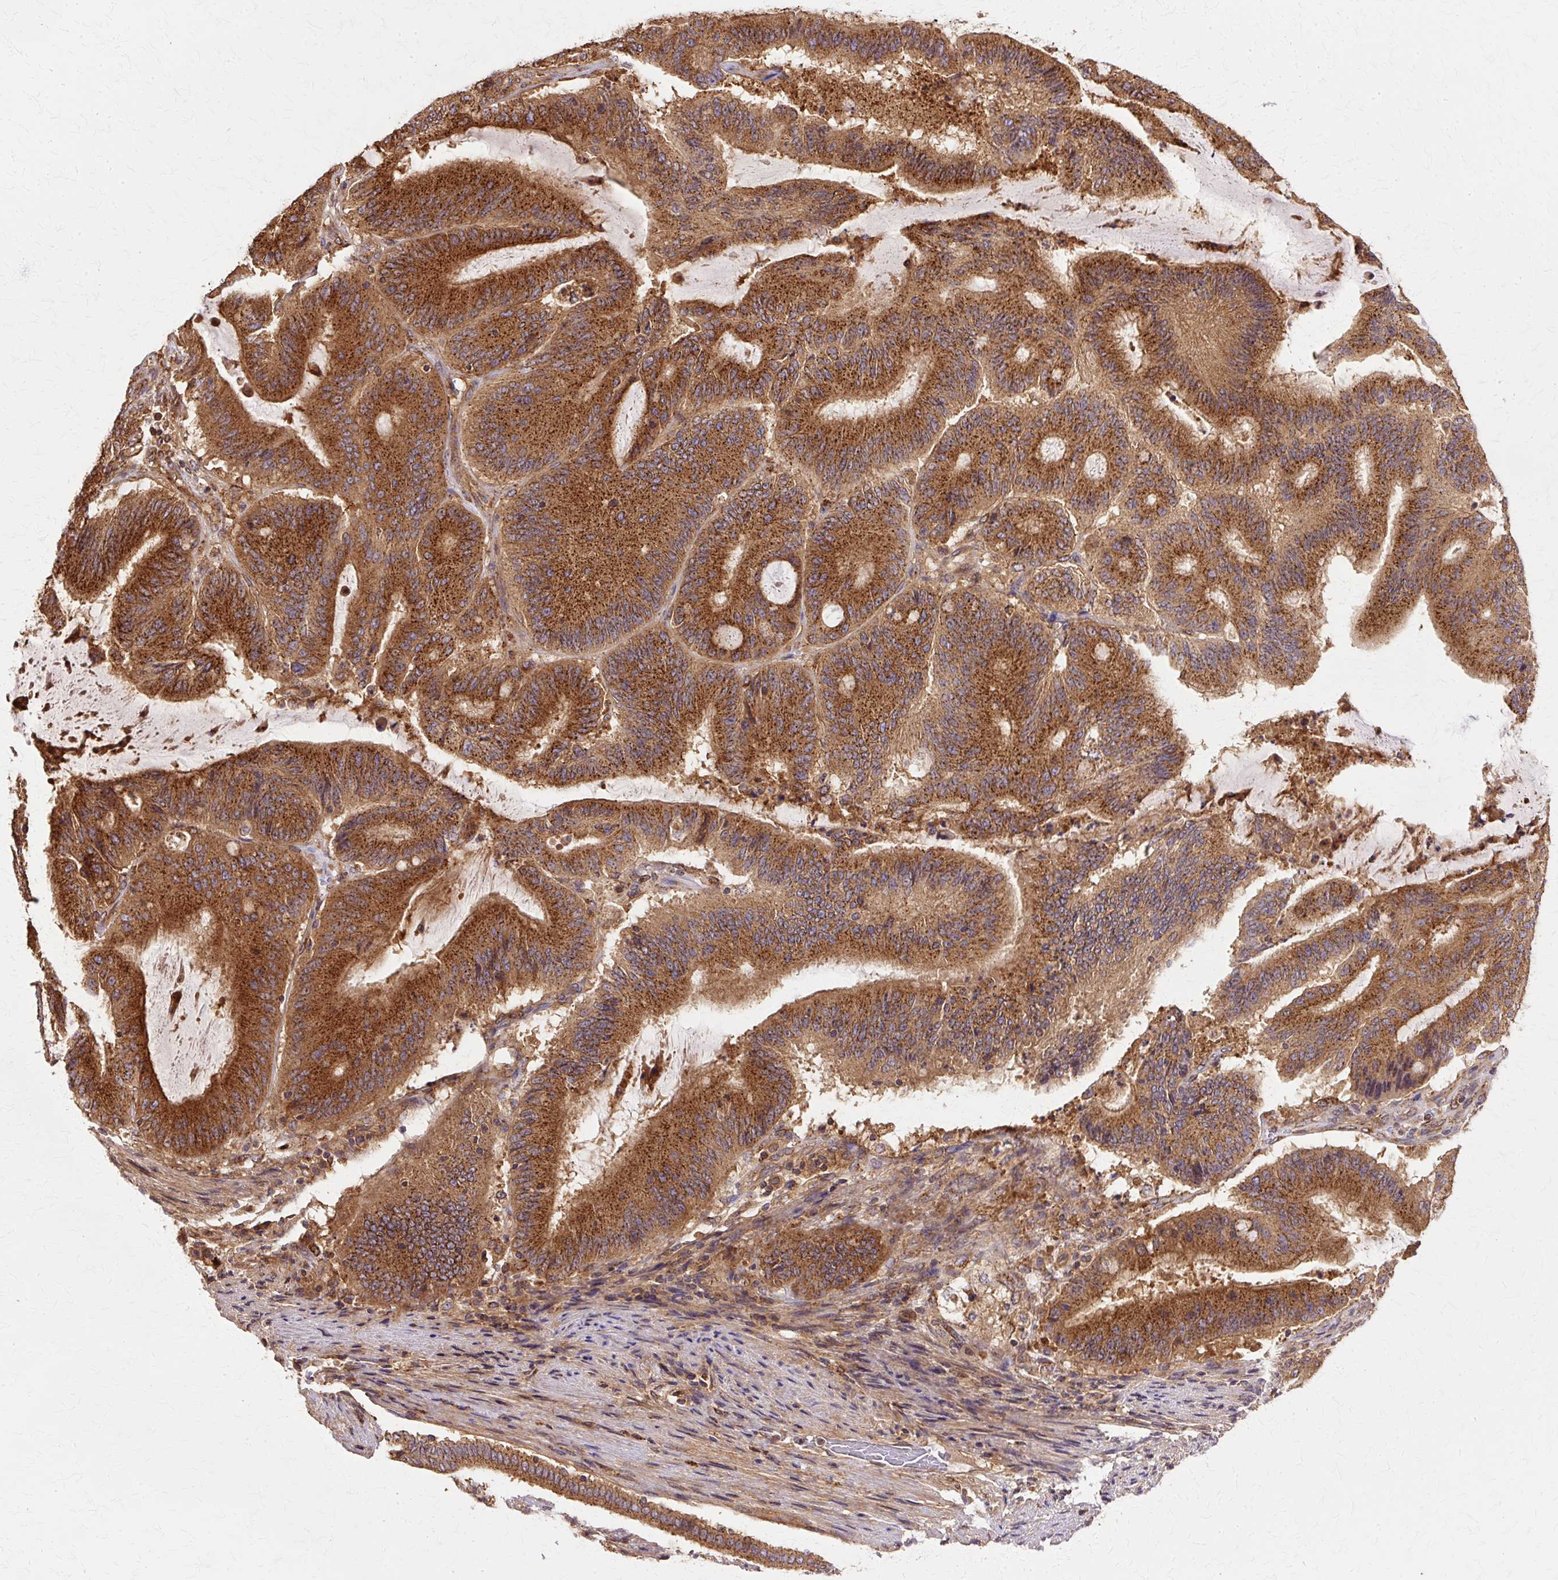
{"staining": {"intensity": "strong", "quantity": ">75%", "location": "cytoplasmic/membranous"}, "tissue": "liver cancer", "cell_type": "Tumor cells", "image_type": "cancer", "snomed": [{"axis": "morphology", "description": "Normal tissue, NOS"}, {"axis": "morphology", "description": "Cholangiocarcinoma"}, {"axis": "topography", "description": "Liver"}, {"axis": "topography", "description": "Peripheral nerve tissue"}], "caption": "A high amount of strong cytoplasmic/membranous staining is identified in about >75% of tumor cells in cholangiocarcinoma (liver) tissue. (DAB IHC with brightfield microscopy, high magnification).", "gene": "COPB1", "patient": {"sex": "female", "age": 73}}